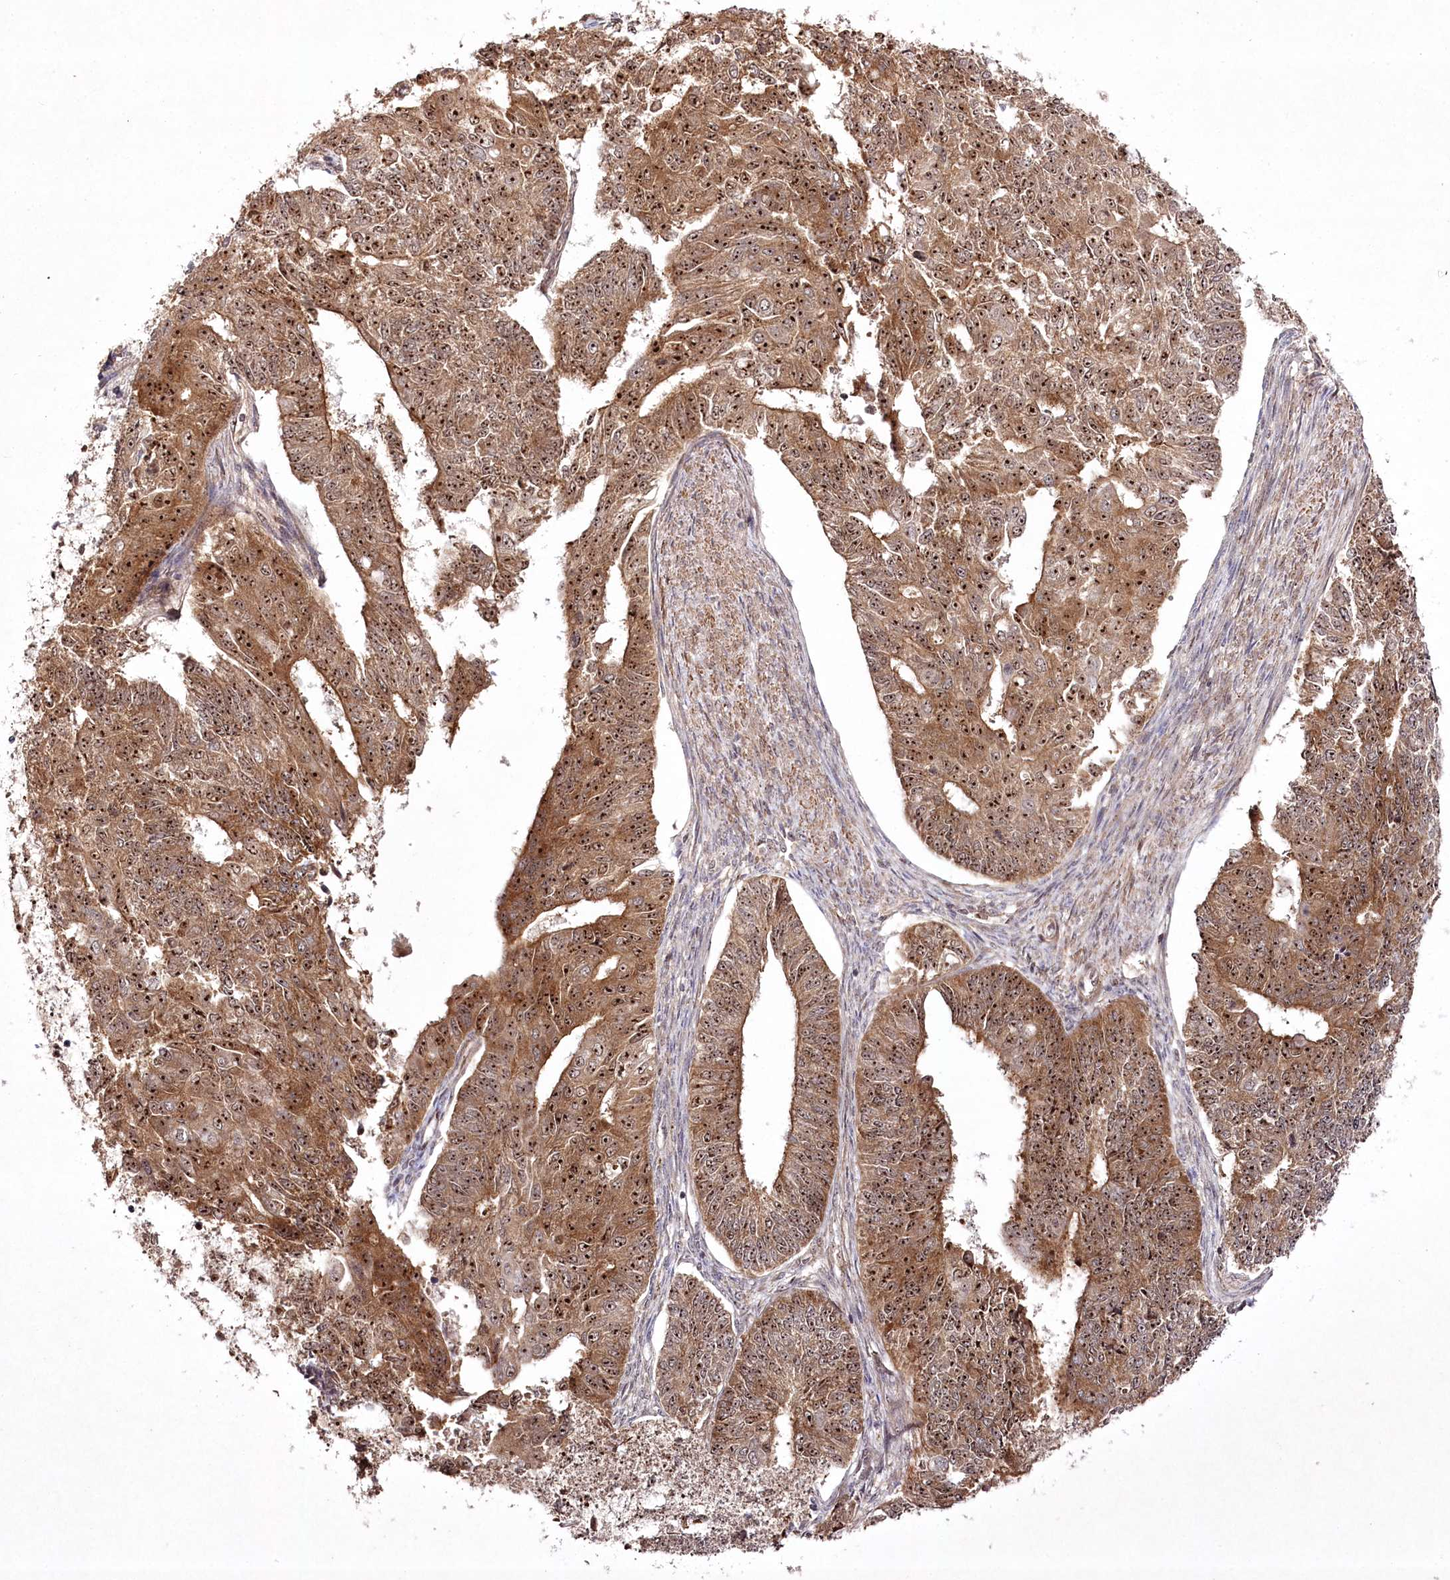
{"staining": {"intensity": "moderate", "quantity": ">75%", "location": "cytoplasmic/membranous,nuclear"}, "tissue": "endometrial cancer", "cell_type": "Tumor cells", "image_type": "cancer", "snomed": [{"axis": "morphology", "description": "Adenocarcinoma, NOS"}, {"axis": "topography", "description": "Endometrium"}], "caption": "This is an image of IHC staining of adenocarcinoma (endometrial), which shows moderate expression in the cytoplasmic/membranous and nuclear of tumor cells.", "gene": "CCDC59", "patient": {"sex": "female", "age": 32}}